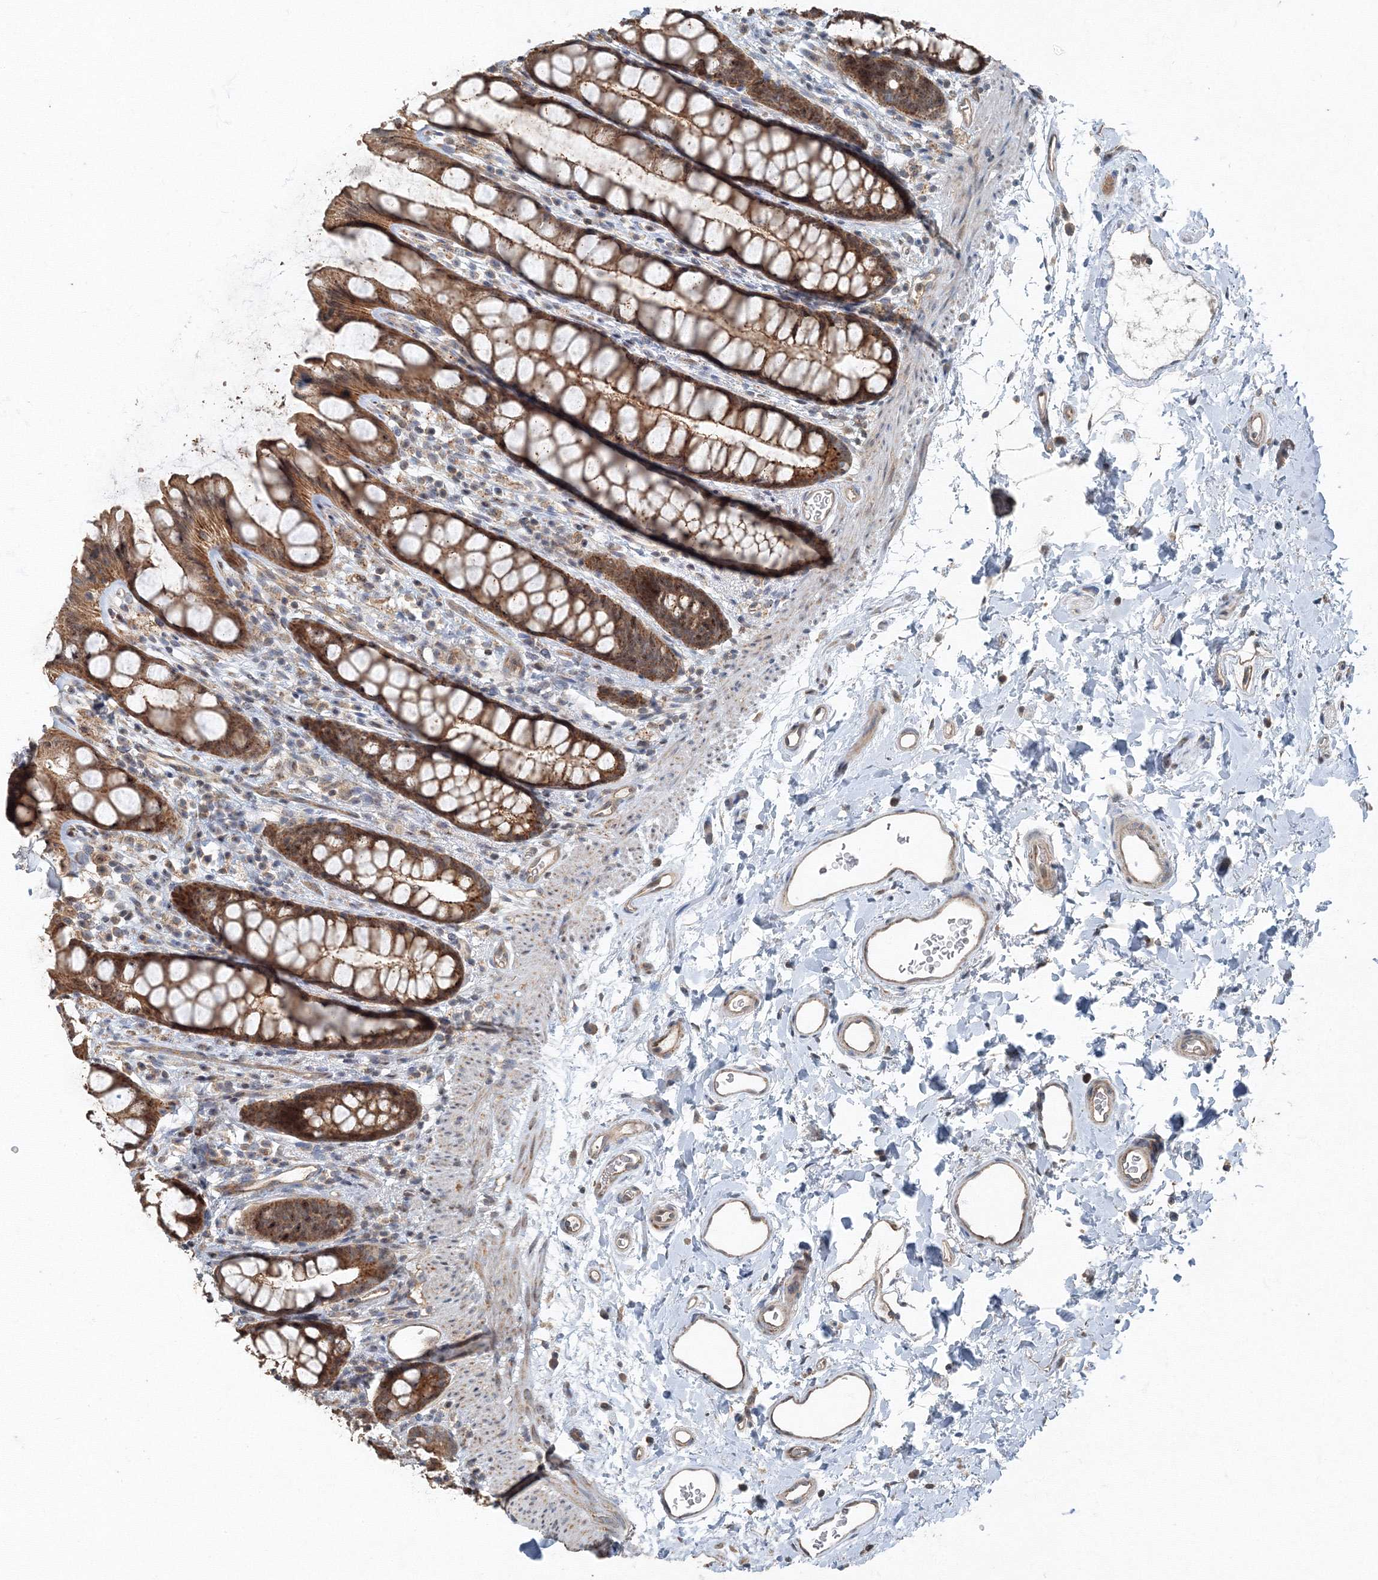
{"staining": {"intensity": "moderate", "quantity": ">75%", "location": "cytoplasmic/membranous,nuclear"}, "tissue": "rectum", "cell_type": "Glandular cells", "image_type": "normal", "snomed": [{"axis": "morphology", "description": "Normal tissue, NOS"}, {"axis": "topography", "description": "Rectum"}], "caption": "The image exhibits staining of benign rectum, revealing moderate cytoplasmic/membranous,nuclear protein positivity (brown color) within glandular cells.", "gene": "AASDH", "patient": {"sex": "female", "age": 65}}